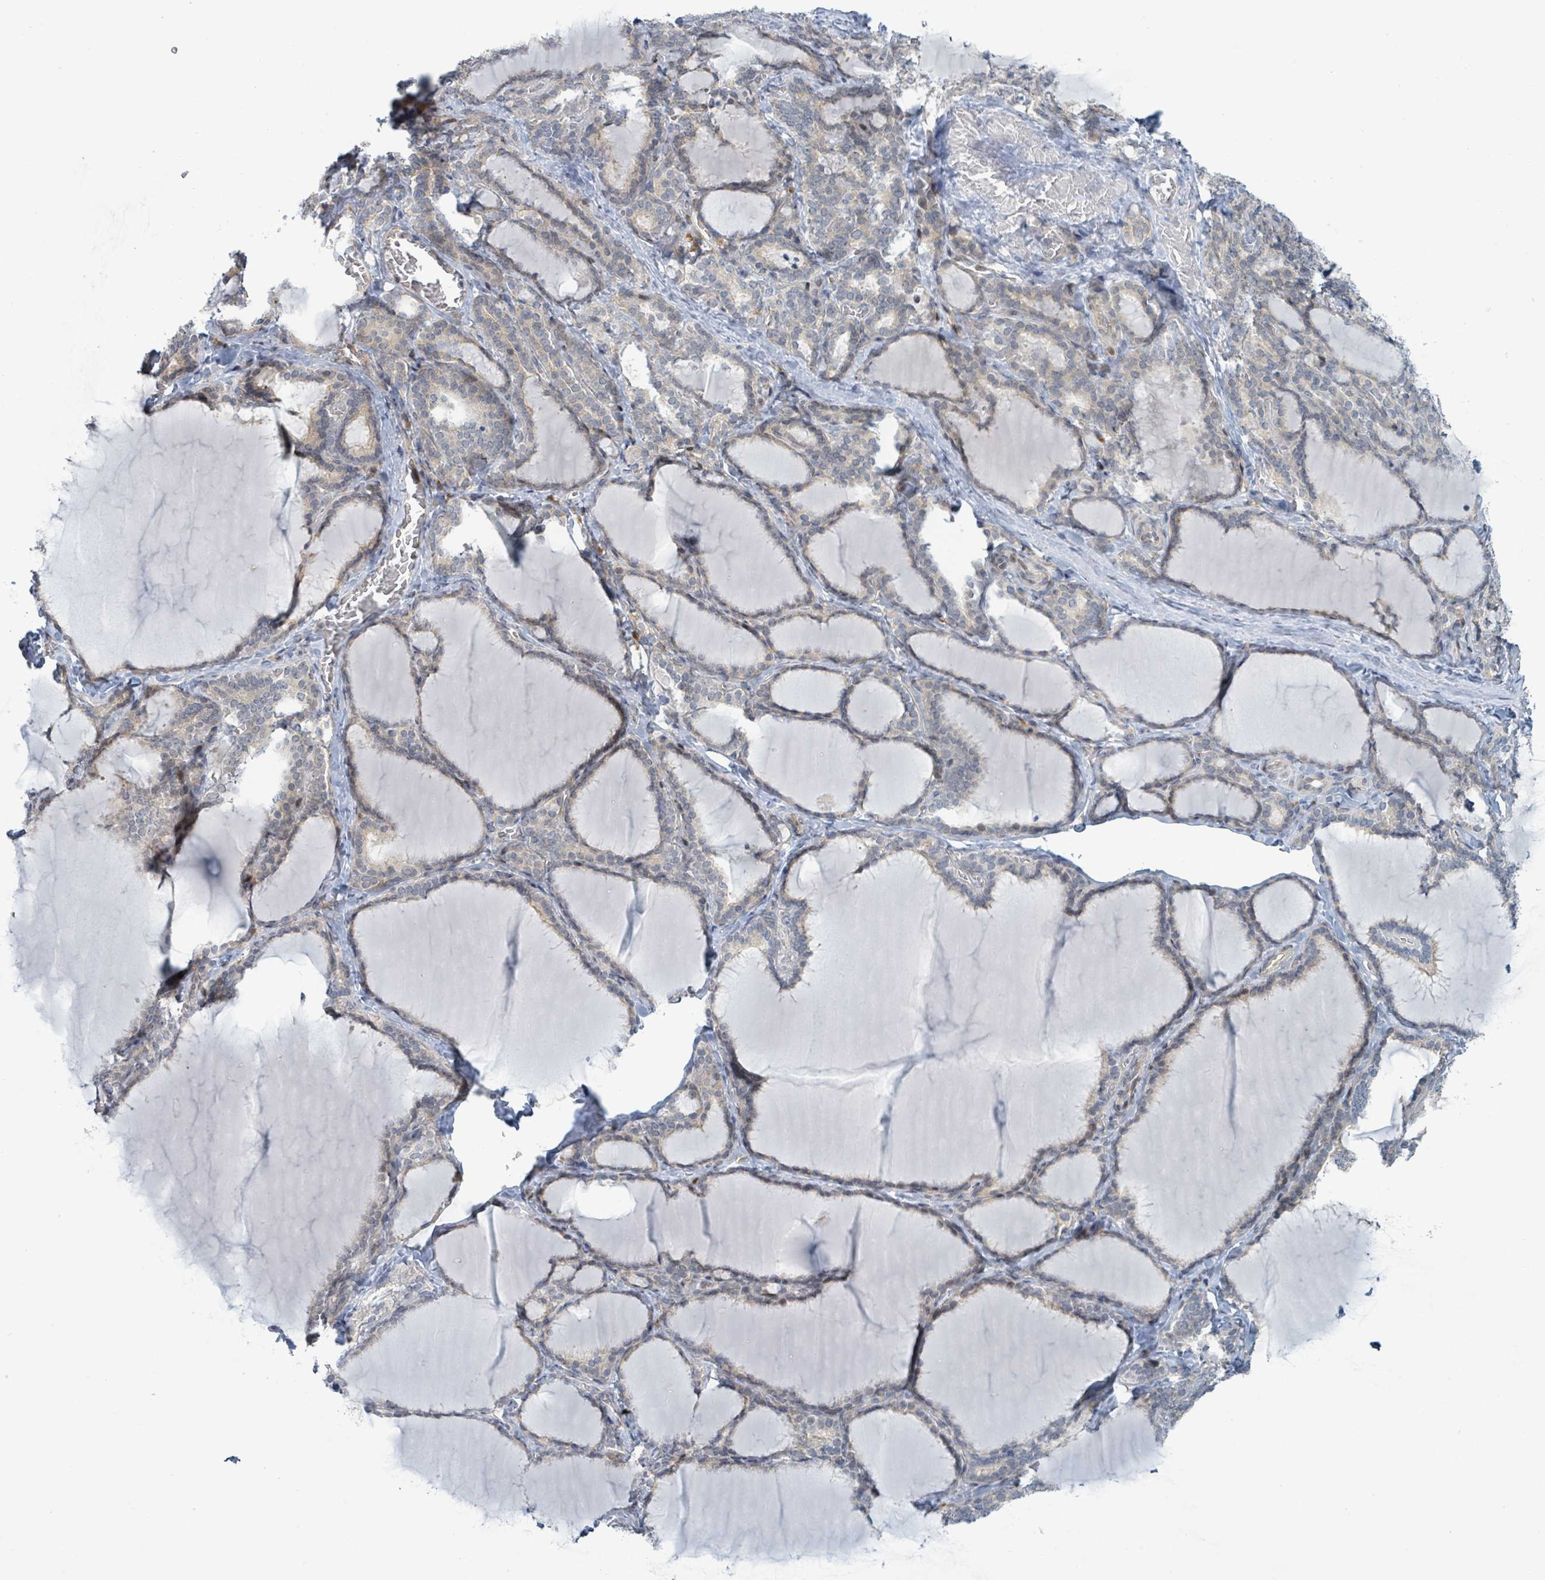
{"staining": {"intensity": "weak", "quantity": "25%-75%", "location": "cytoplasmic/membranous,nuclear"}, "tissue": "thyroid gland", "cell_type": "Glandular cells", "image_type": "normal", "snomed": [{"axis": "morphology", "description": "Normal tissue, NOS"}, {"axis": "topography", "description": "Thyroid gland"}], "caption": "Protein staining shows weak cytoplasmic/membranous,nuclear staining in approximately 25%-75% of glandular cells in benign thyroid gland. (Brightfield microscopy of DAB IHC at high magnification).", "gene": "RPL32", "patient": {"sex": "female", "age": 31}}